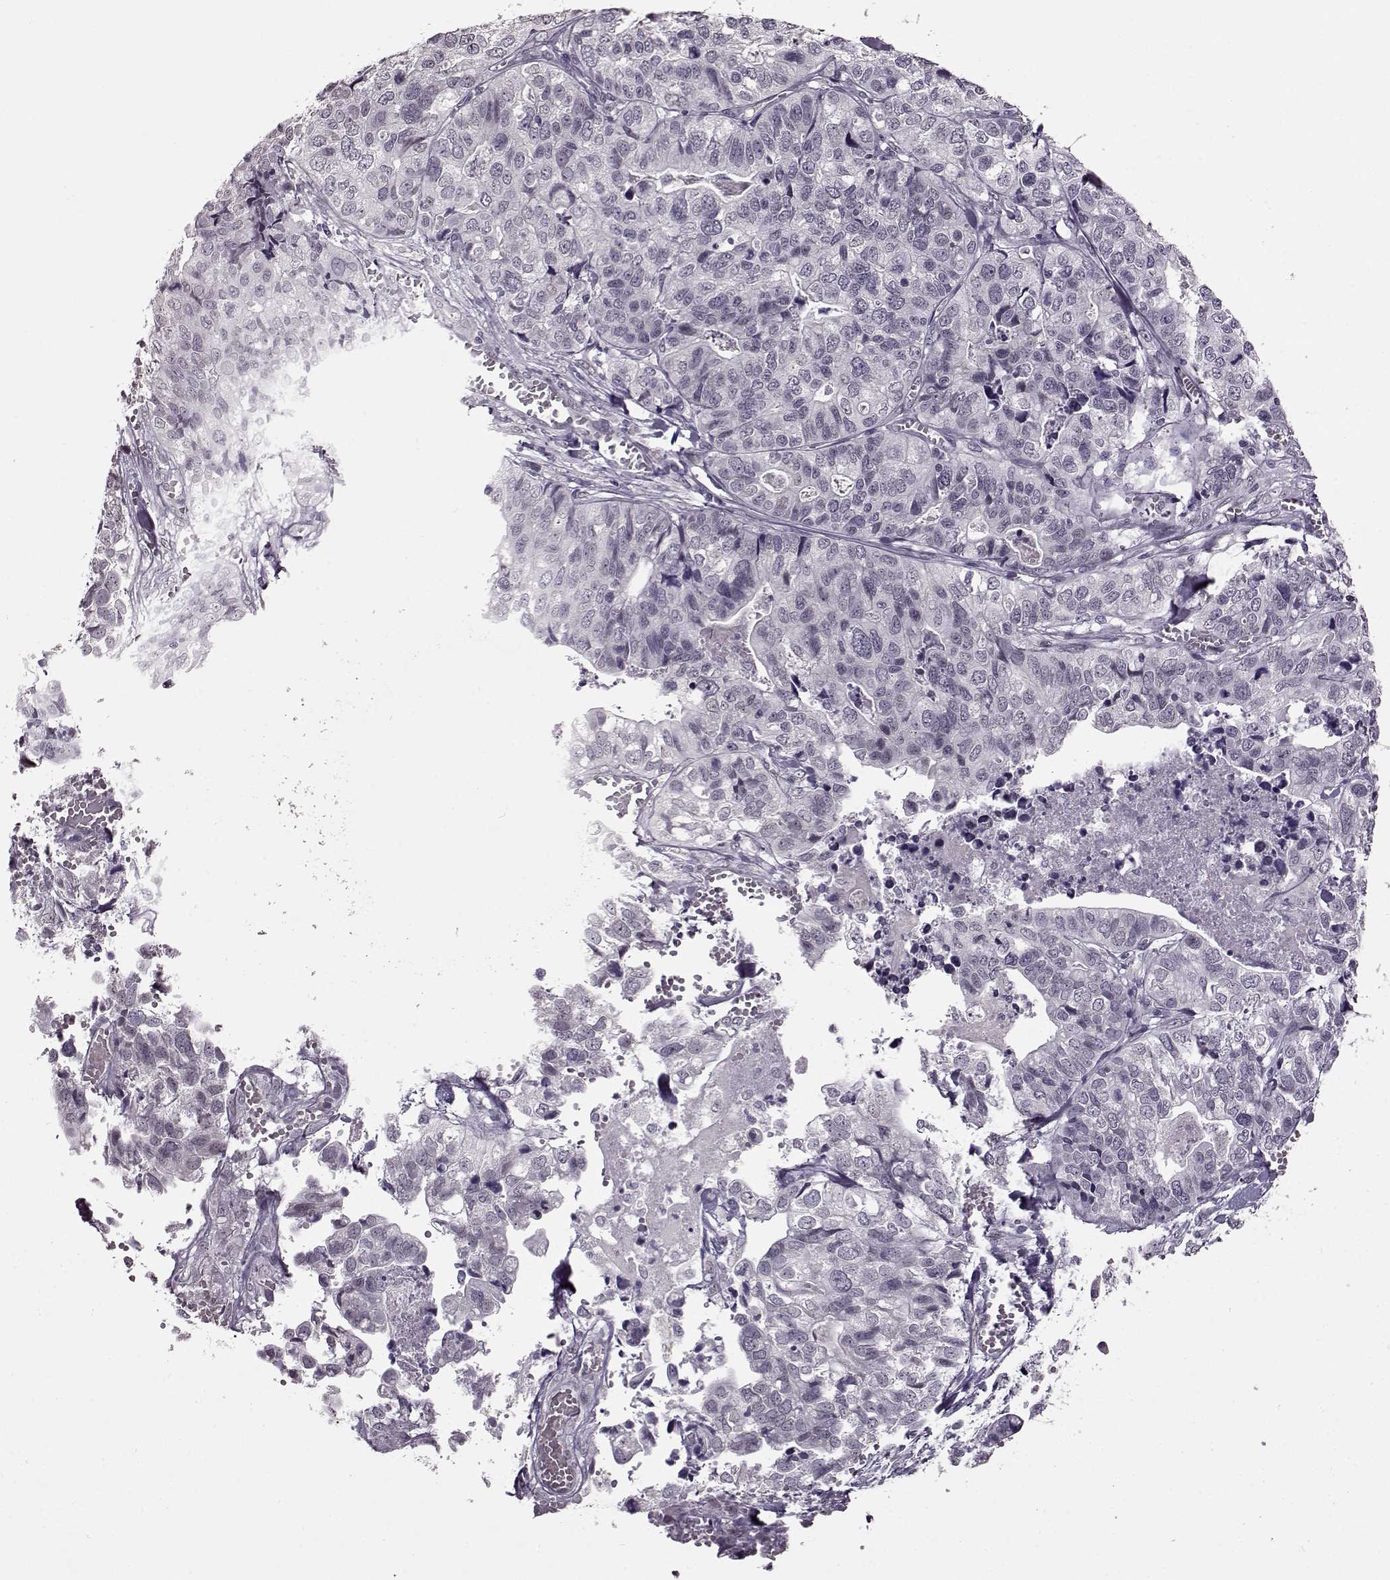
{"staining": {"intensity": "negative", "quantity": "none", "location": "none"}, "tissue": "stomach cancer", "cell_type": "Tumor cells", "image_type": "cancer", "snomed": [{"axis": "morphology", "description": "Adenocarcinoma, NOS"}, {"axis": "topography", "description": "Stomach, upper"}], "caption": "This is an immunohistochemistry (IHC) histopathology image of stomach cancer (adenocarcinoma). There is no positivity in tumor cells.", "gene": "STX1B", "patient": {"sex": "female", "age": 67}}